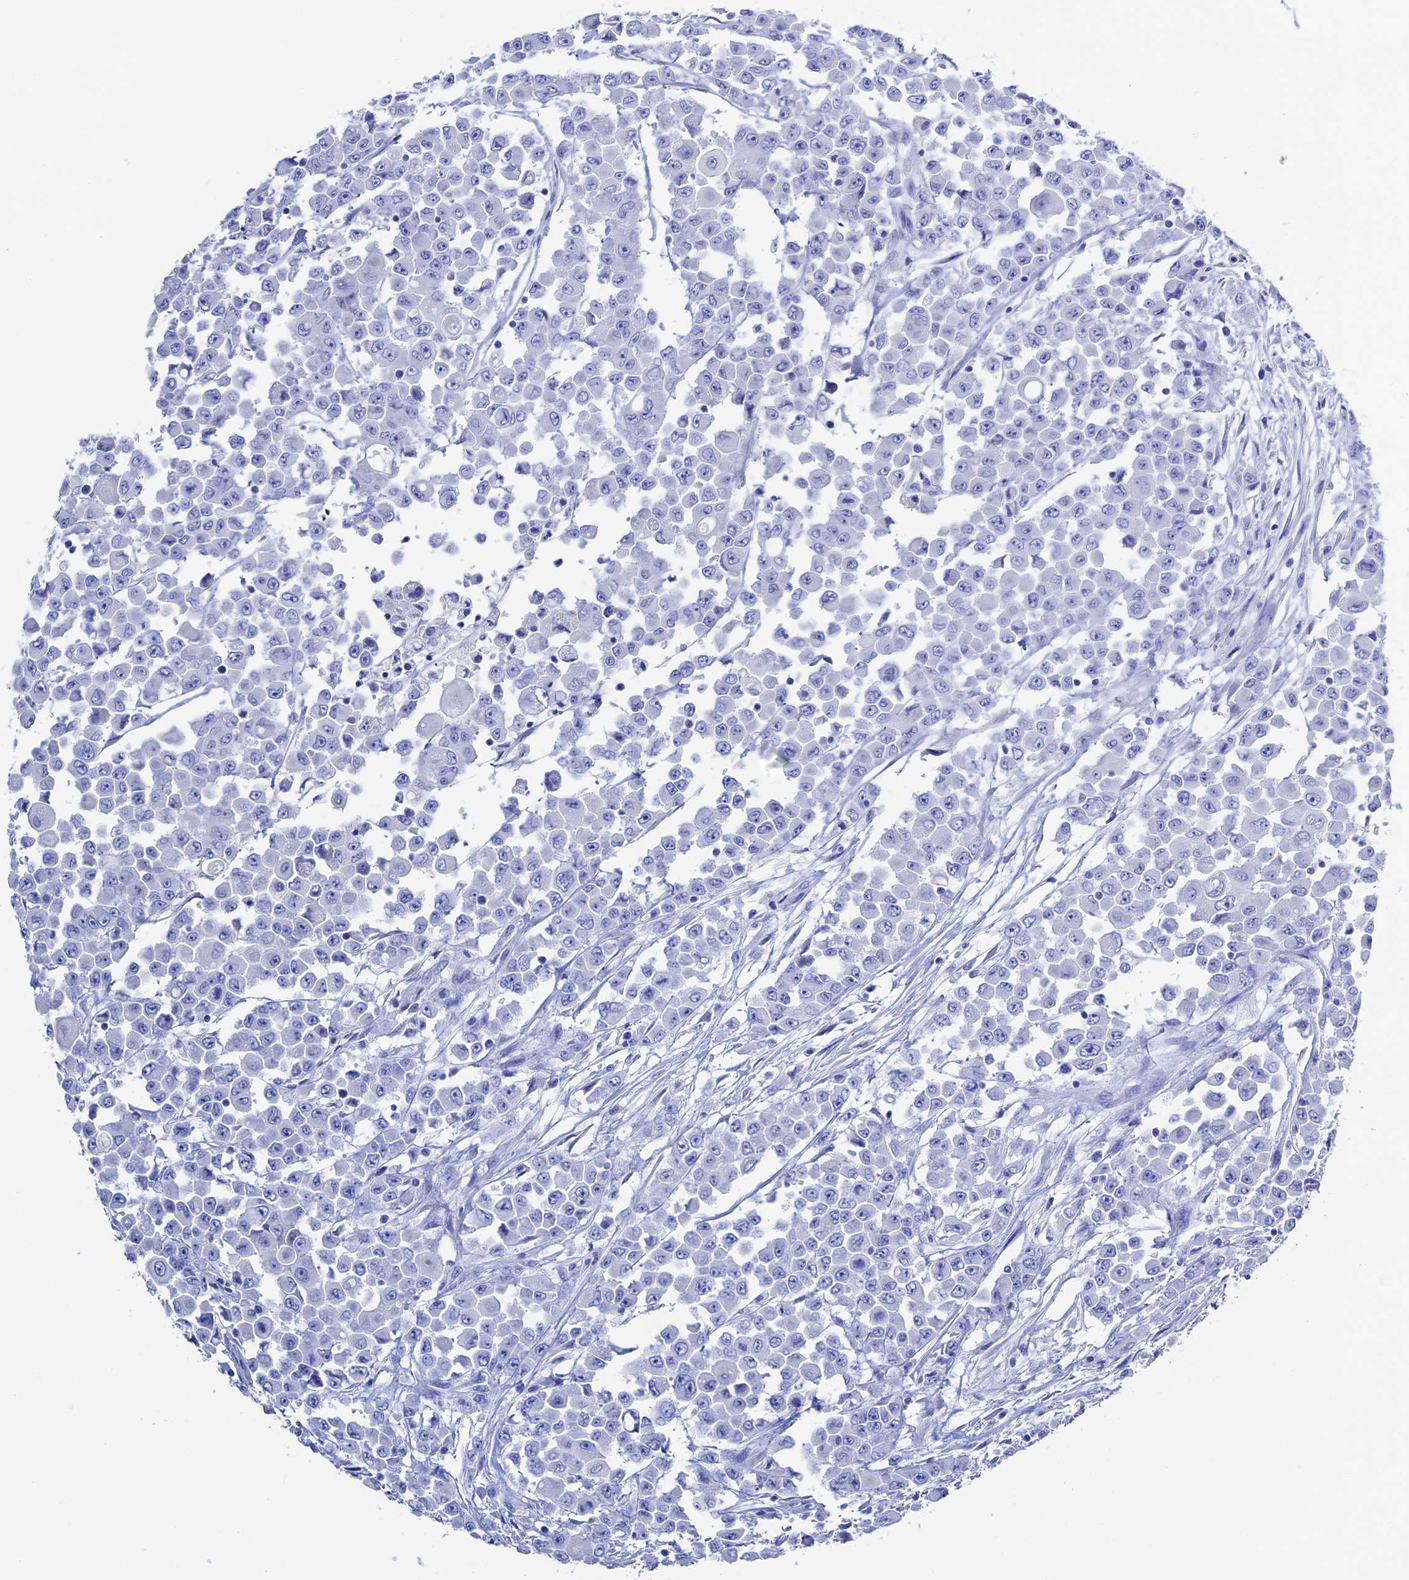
{"staining": {"intensity": "negative", "quantity": "none", "location": "none"}, "tissue": "colorectal cancer", "cell_type": "Tumor cells", "image_type": "cancer", "snomed": [{"axis": "morphology", "description": "Adenocarcinoma, NOS"}, {"axis": "topography", "description": "Colon"}], "caption": "Tumor cells show no significant protein positivity in colorectal adenocarcinoma.", "gene": "UNC119", "patient": {"sex": "male", "age": 51}}